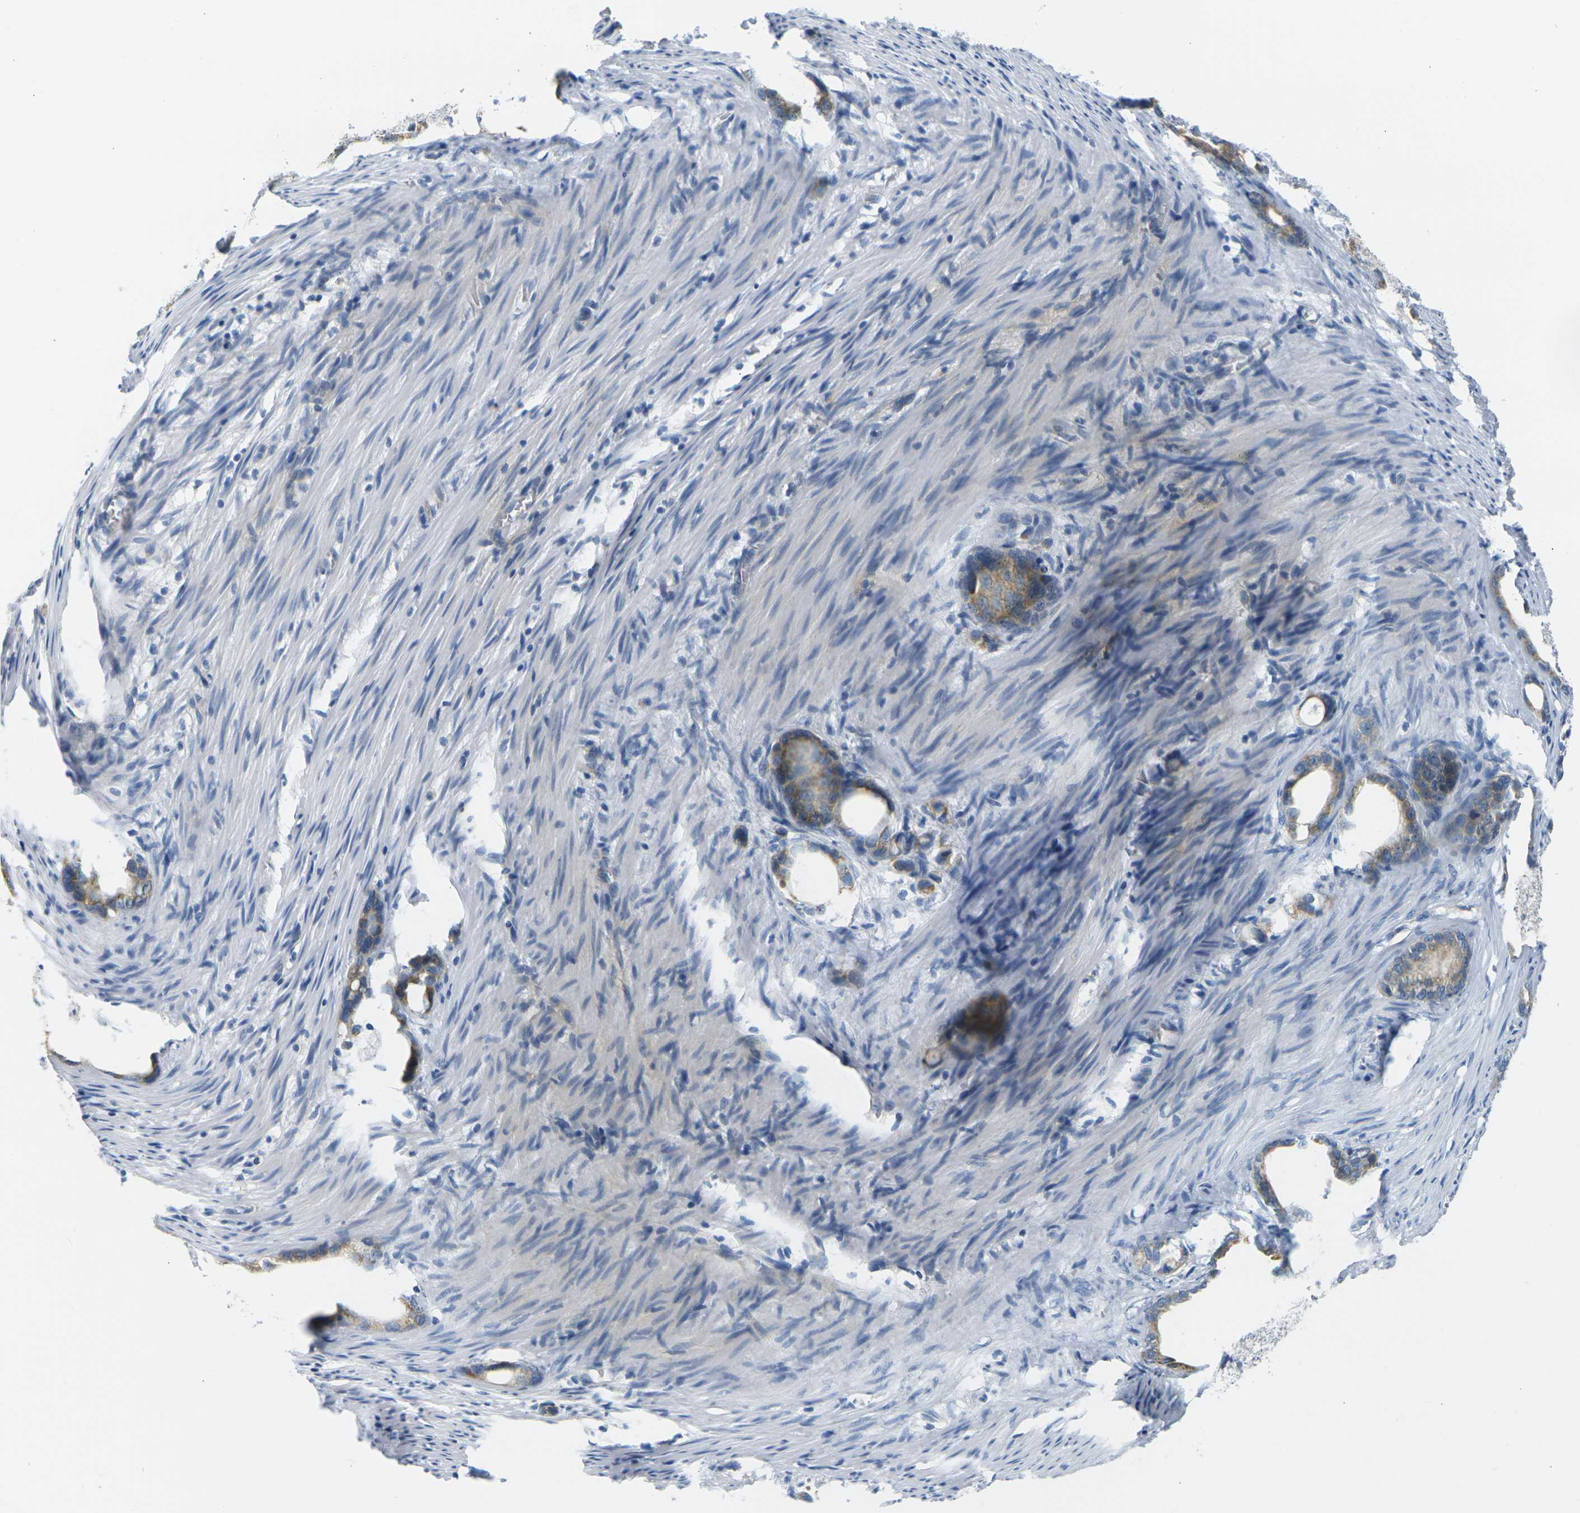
{"staining": {"intensity": "weak", "quantity": ">75%", "location": "cytoplasmic/membranous"}, "tissue": "stomach cancer", "cell_type": "Tumor cells", "image_type": "cancer", "snomed": [{"axis": "morphology", "description": "Adenocarcinoma, NOS"}, {"axis": "topography", "description": "Stomach"}], "caption": "Stomach cancer (adenocarcinoma) stained with a protein marker demonstrates weak staining in tumor cells.", "gene": "PARD6B", "patient": {"sex": "female", "age": 75}}